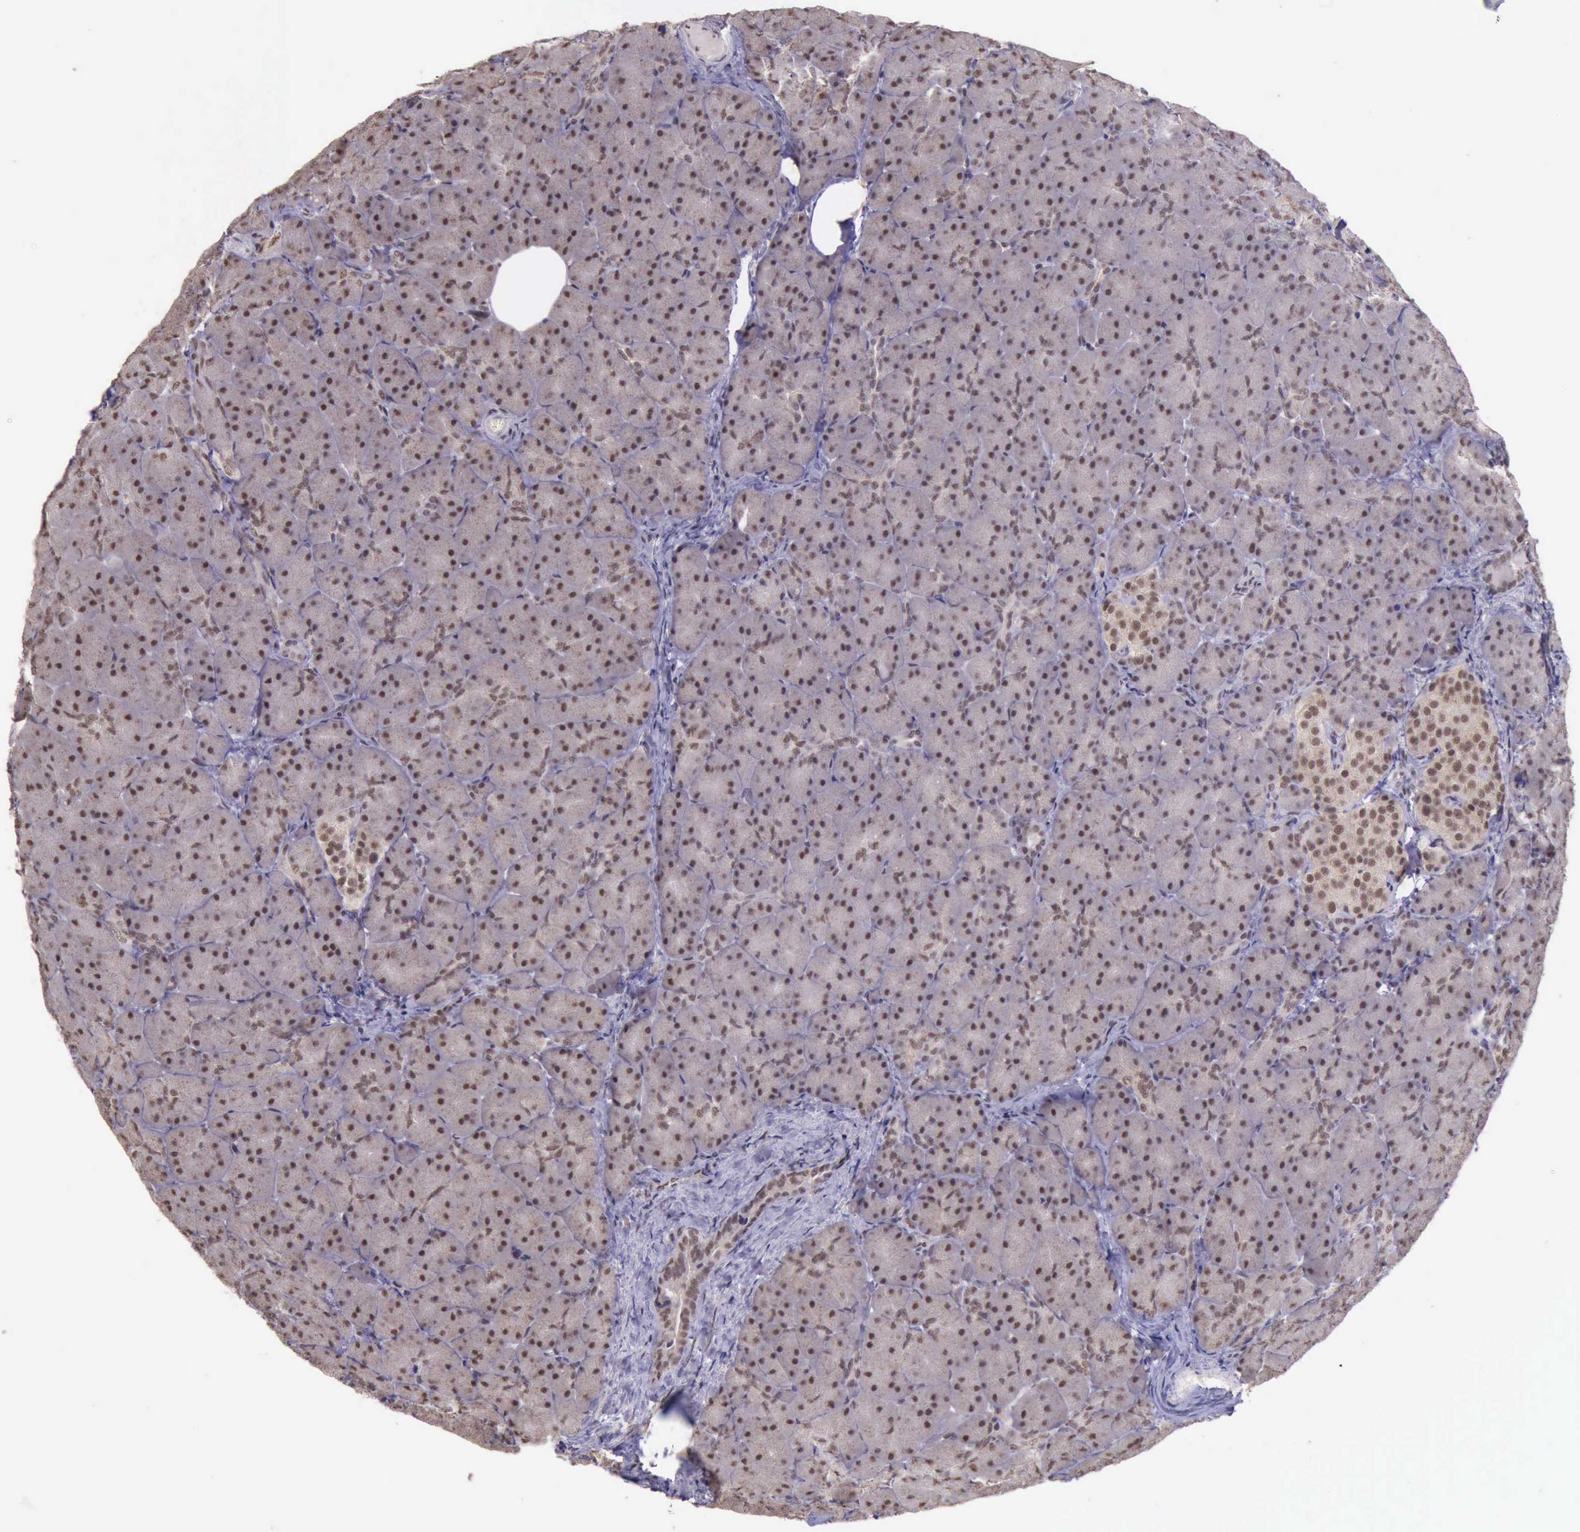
{"staining": {"intensity": "moderate", "quantity": ">75%", "location": "nuclear"}, "tissue": "pancreas", "cell_type": "Exocrine glandular cells", "image_type": "normal", "snomed": [{"axis": "morphology", "description": "Normal tissue, NOS"}, {"axis": "topography", "description": "Pancreas"}], "caption": "Pancreas stained for a protein (brown) shows moderate nuclear positive positivity in approximately >75% of exocrine glandular cells.", "gene": "PRPF39", "patient": {"sex": "male", "age": 66}}